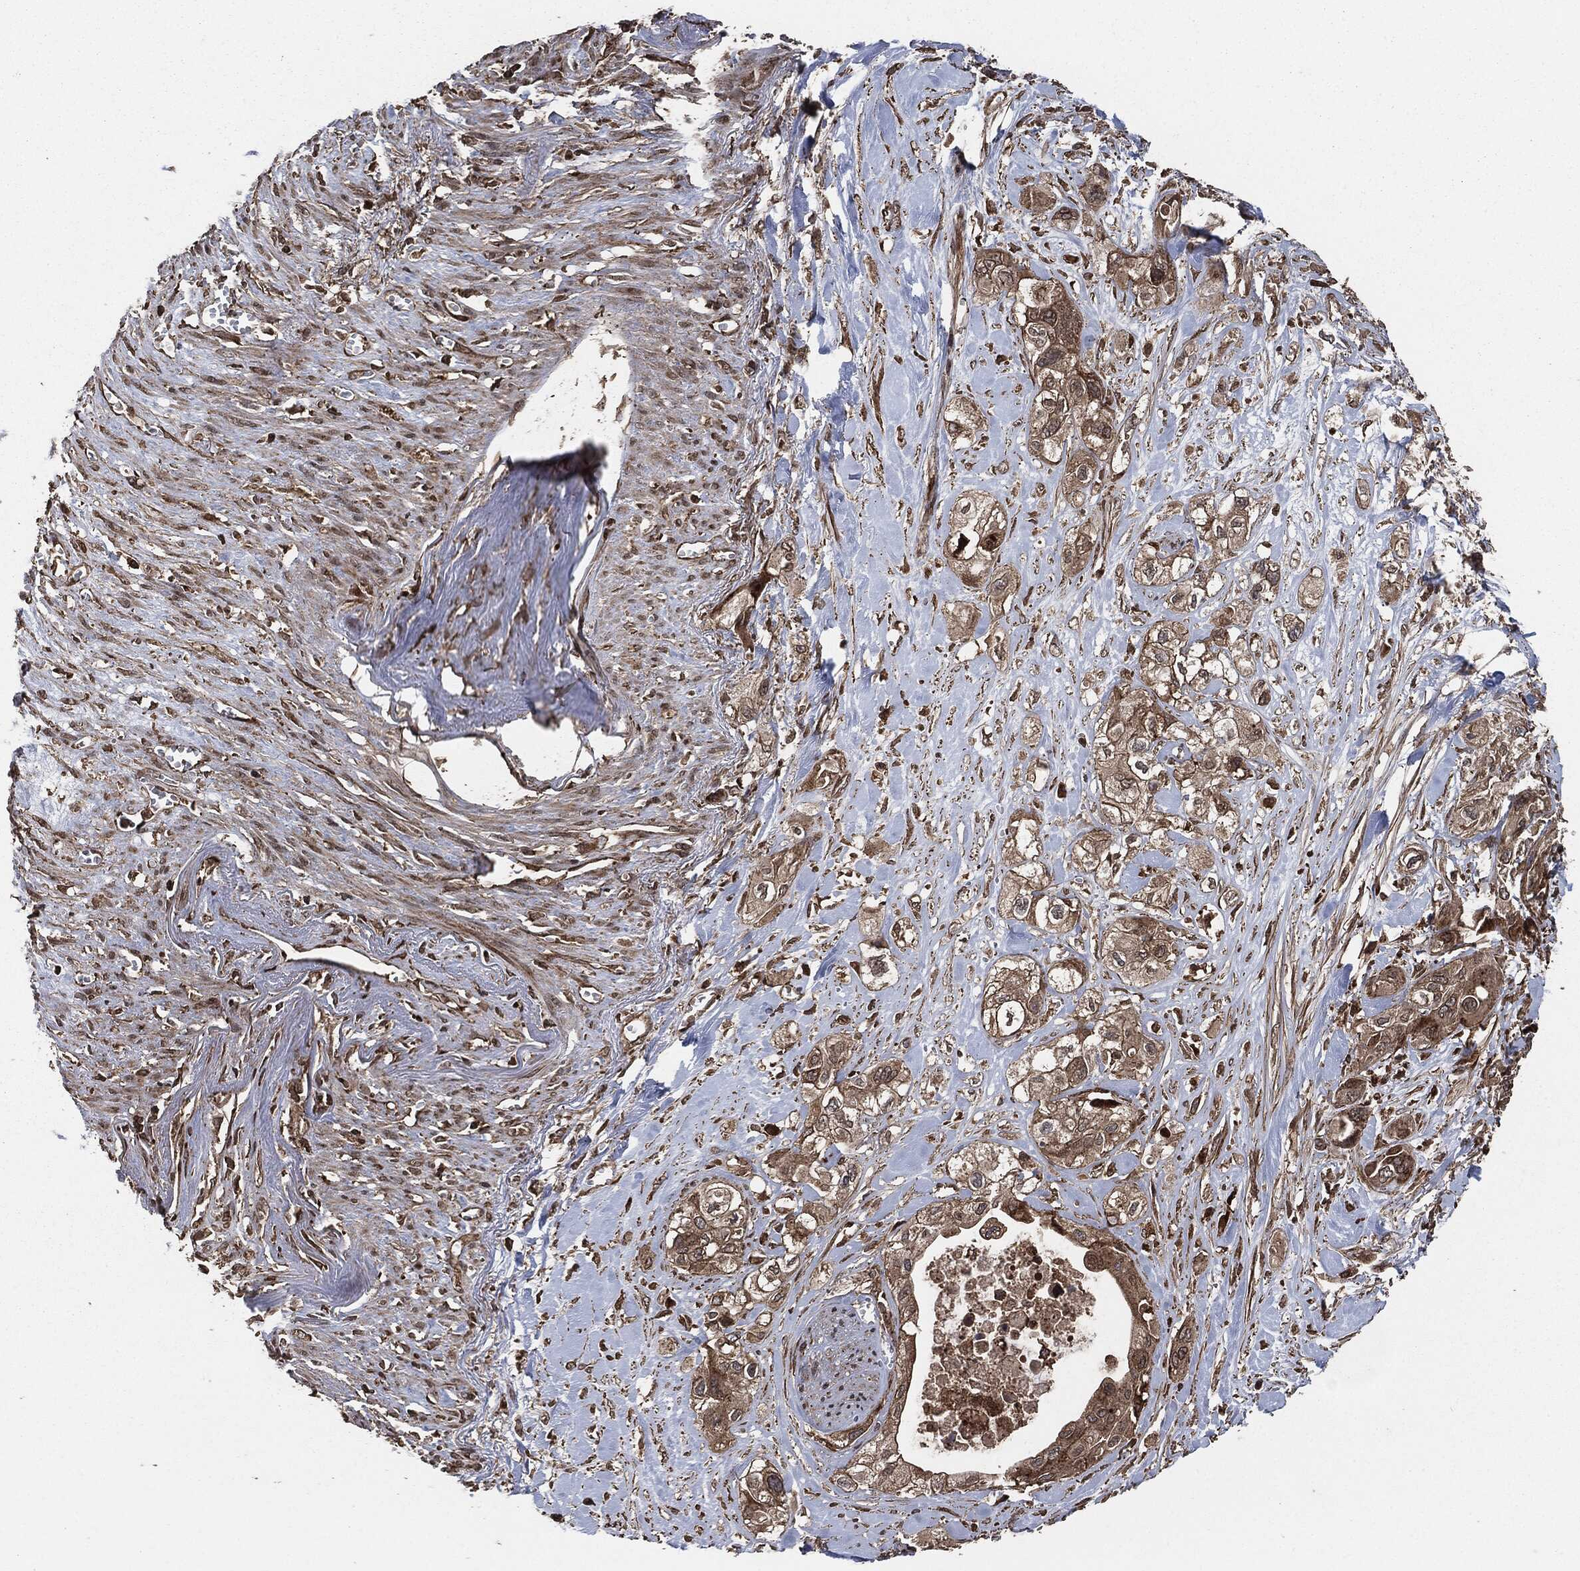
{"staining": {"intensity": "moderate", "quantity": ">75%", "location": "cytoplasmic/membranous"}, "tissue": "pancreatic cancer", "cell_type": "Tumor cells", "image_type": "cancer", "snomed": [{"axis": "morphology", "description": "Adenocarcinoma, NOS"}, {"axis": "topography", "description": "Pancreas"}], "caption": "Protein staining of pancreatic adenocarcinoma tissue exhibits moderate cytoplasmic/membranous positivity in about >75% of tumor cells. (IHC, brightfield microscopy, high magnification).", "gene": "IFIT1", "patient": {"sex": "male", "age": 72}}